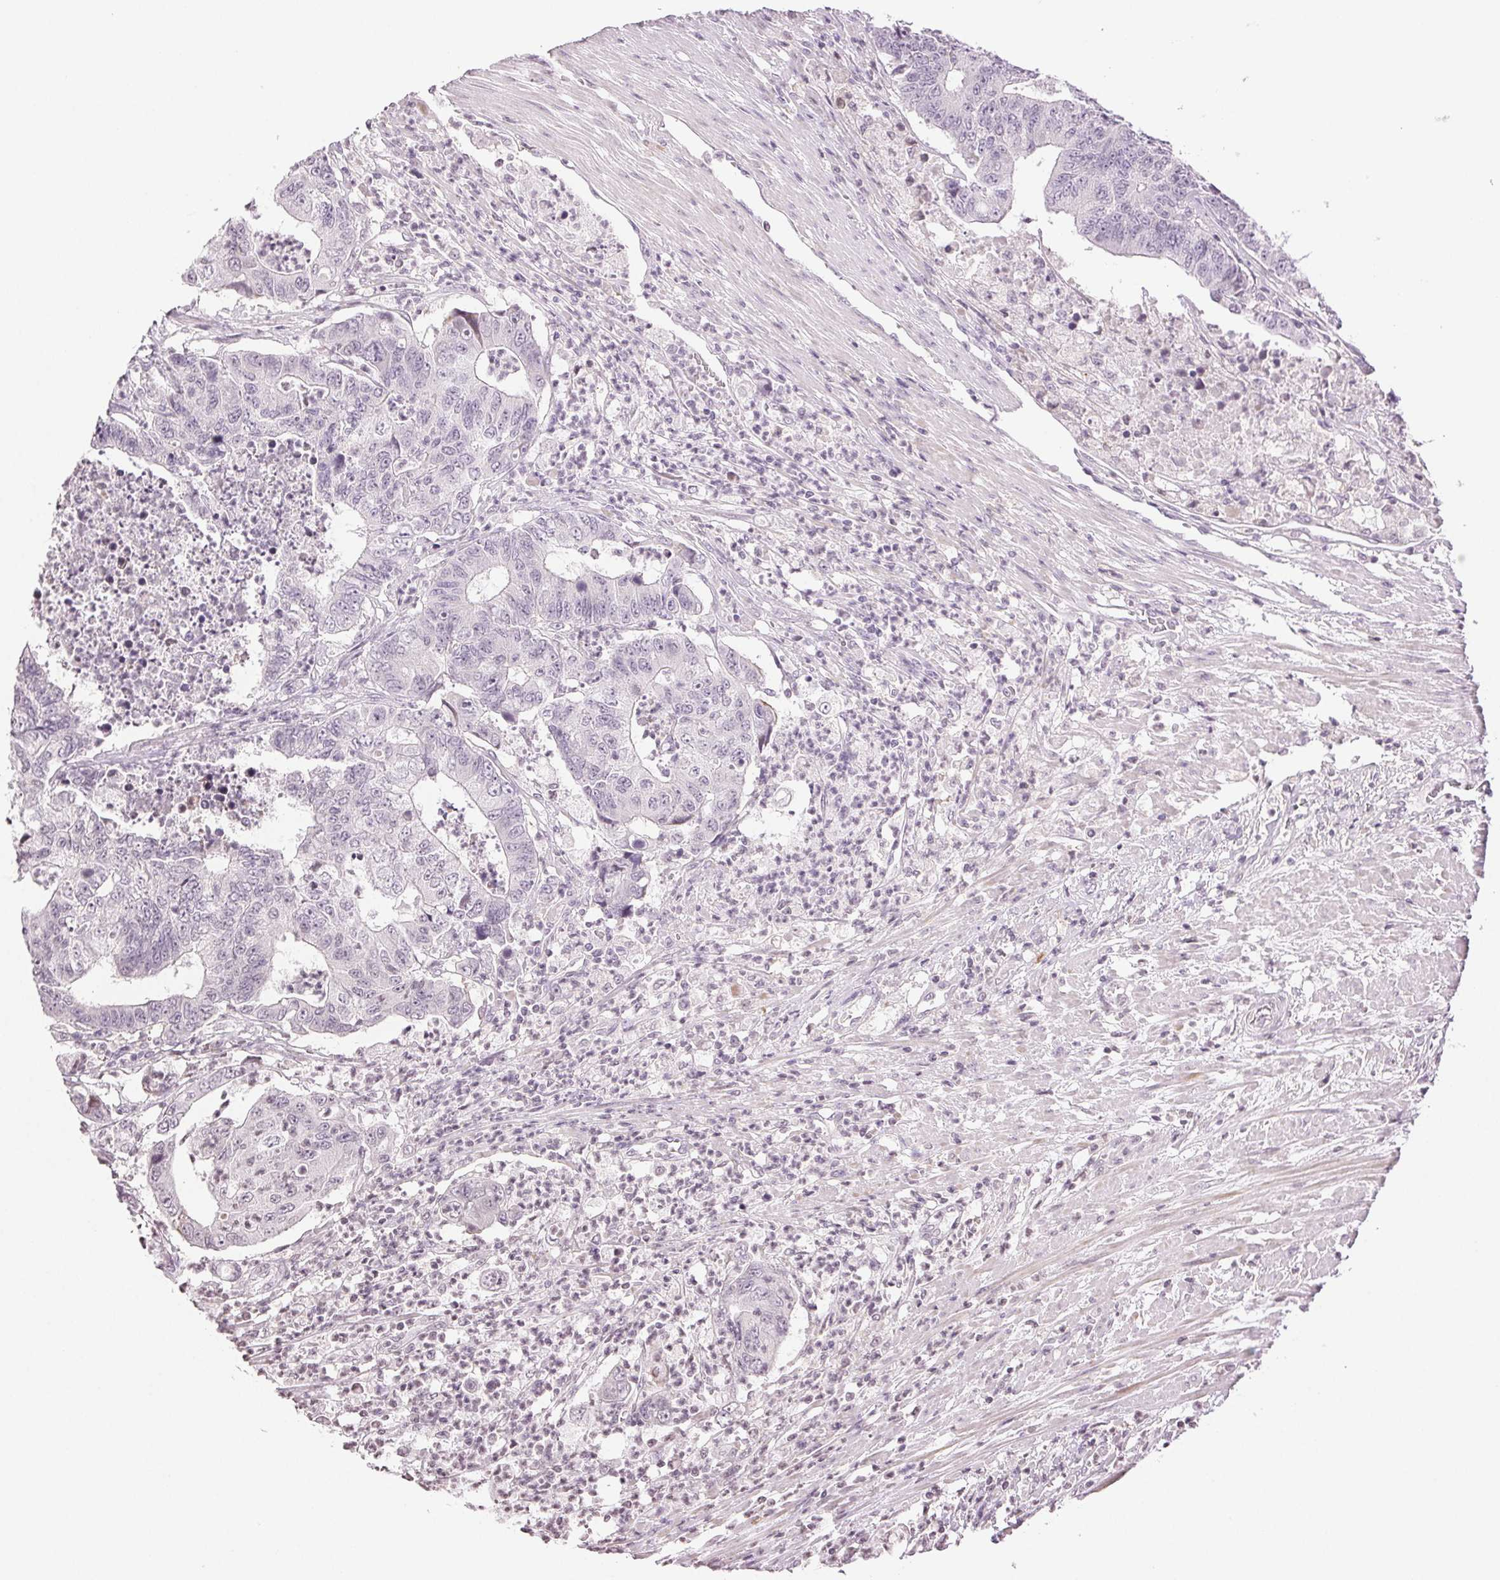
{"staining": {"intensity": "negative", "quantity": "none", "location": "none"}, "tissue": "colorectal cancer", "cell_type": "Tumor cells", "image_type": "cancer", "snomed": [{"axis": "morphology", "description": "Adenocarcinoma, NOS"}, {"axis": "topography", "description": "Colon"}], "caption": "The immunohistochemistry (IHC) histopathology image has no significant positivity in tumor cells of colorectal cancer tissue.", "gene": "TNNT3", "patient": {"sex": "female", "age": 48}}